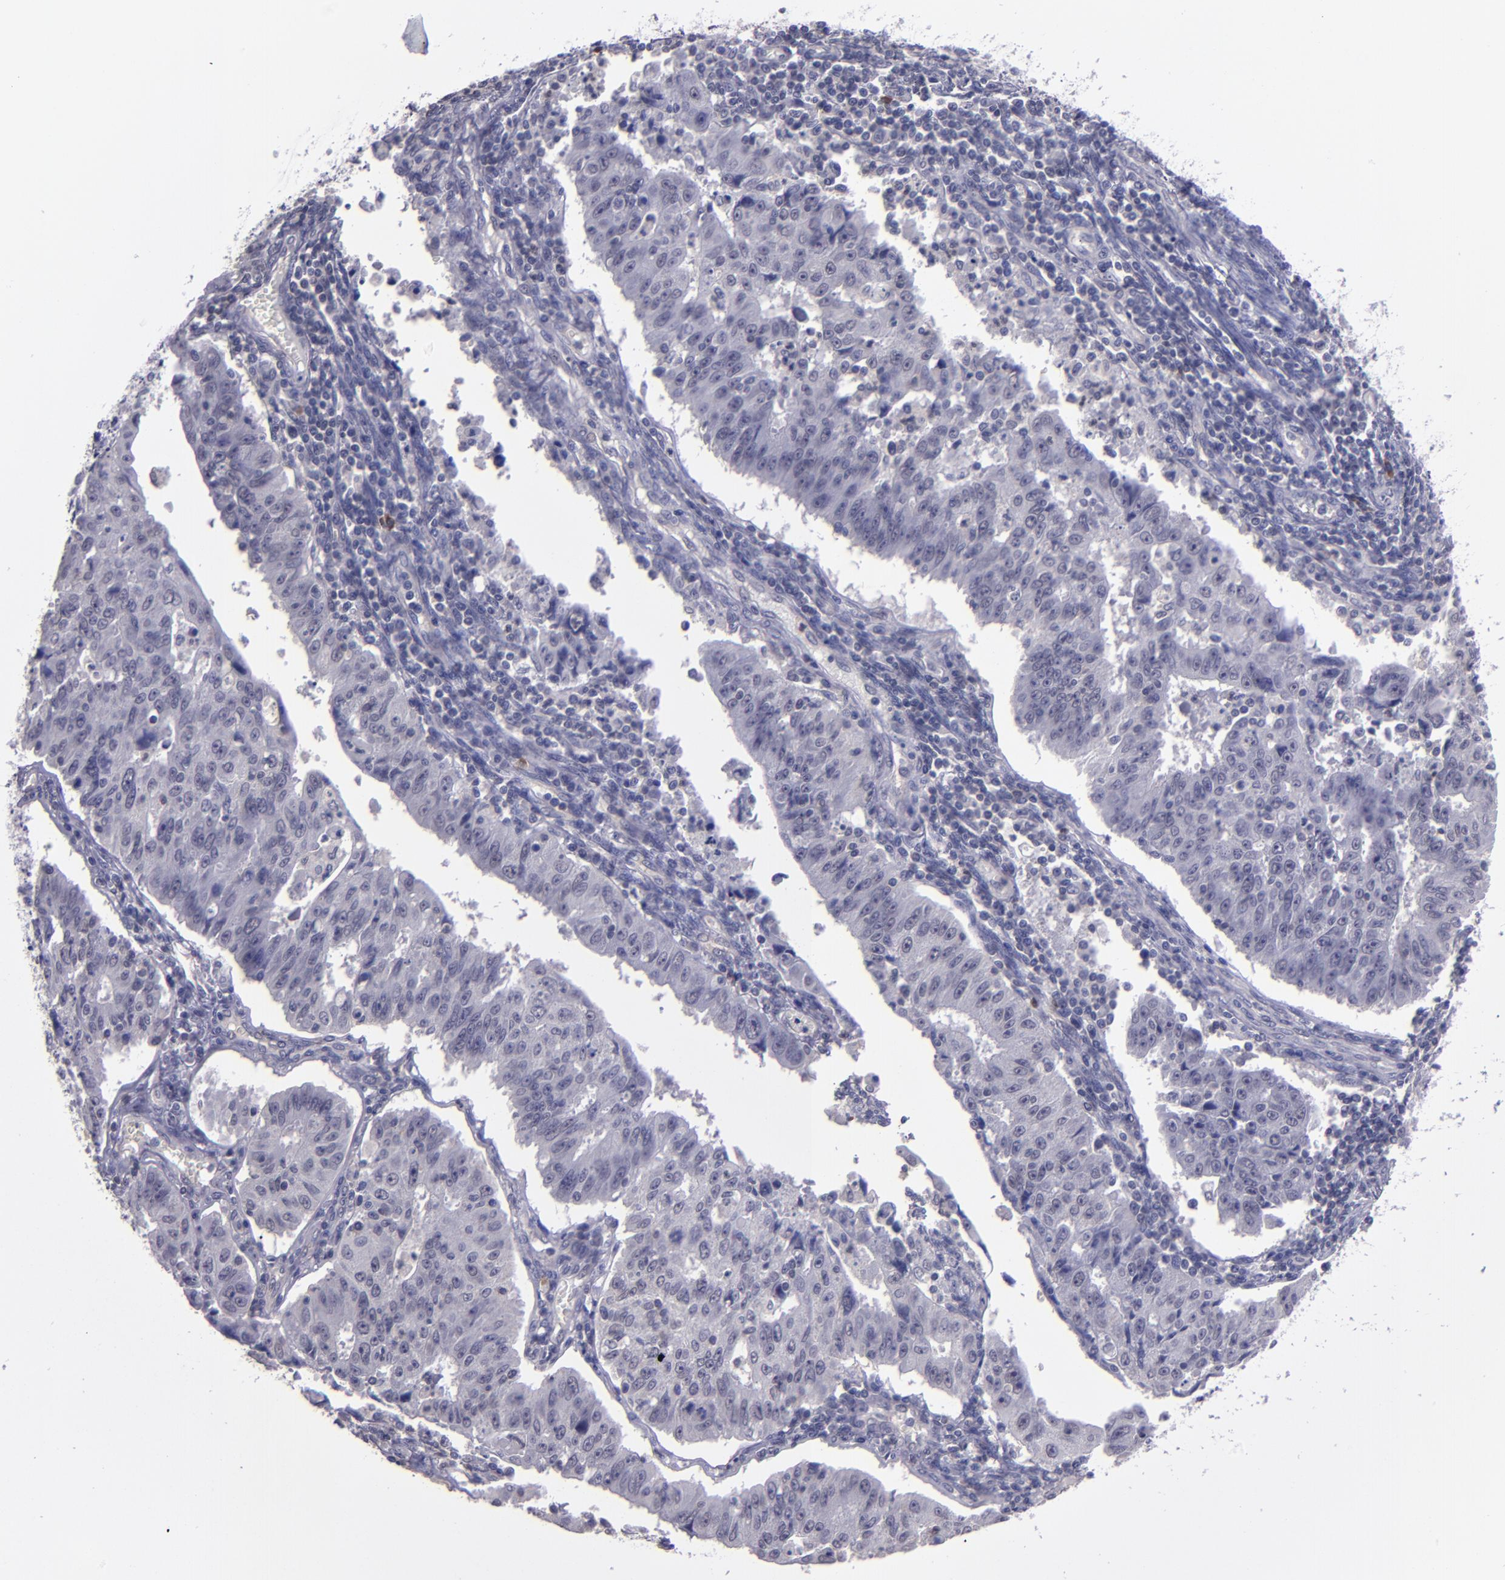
{"staining": {"intensity": "negative", "quantity": "none", "location": "none"}, "tissue": "endometrial cancer", "cell_type": "Tumor cells", "image_type": "cancer", "snomed": [{"axis": "morphology", "description": "Adenocarcinoma, NOS"}, {"axis": "topography", "description": "Endometrium"}], "caption": "This is an IHC image of human endometrial cancer. There is no expression in tumor cells.", "gene": "CEBPE", "patient": {"sex": "female", "age": 42}}